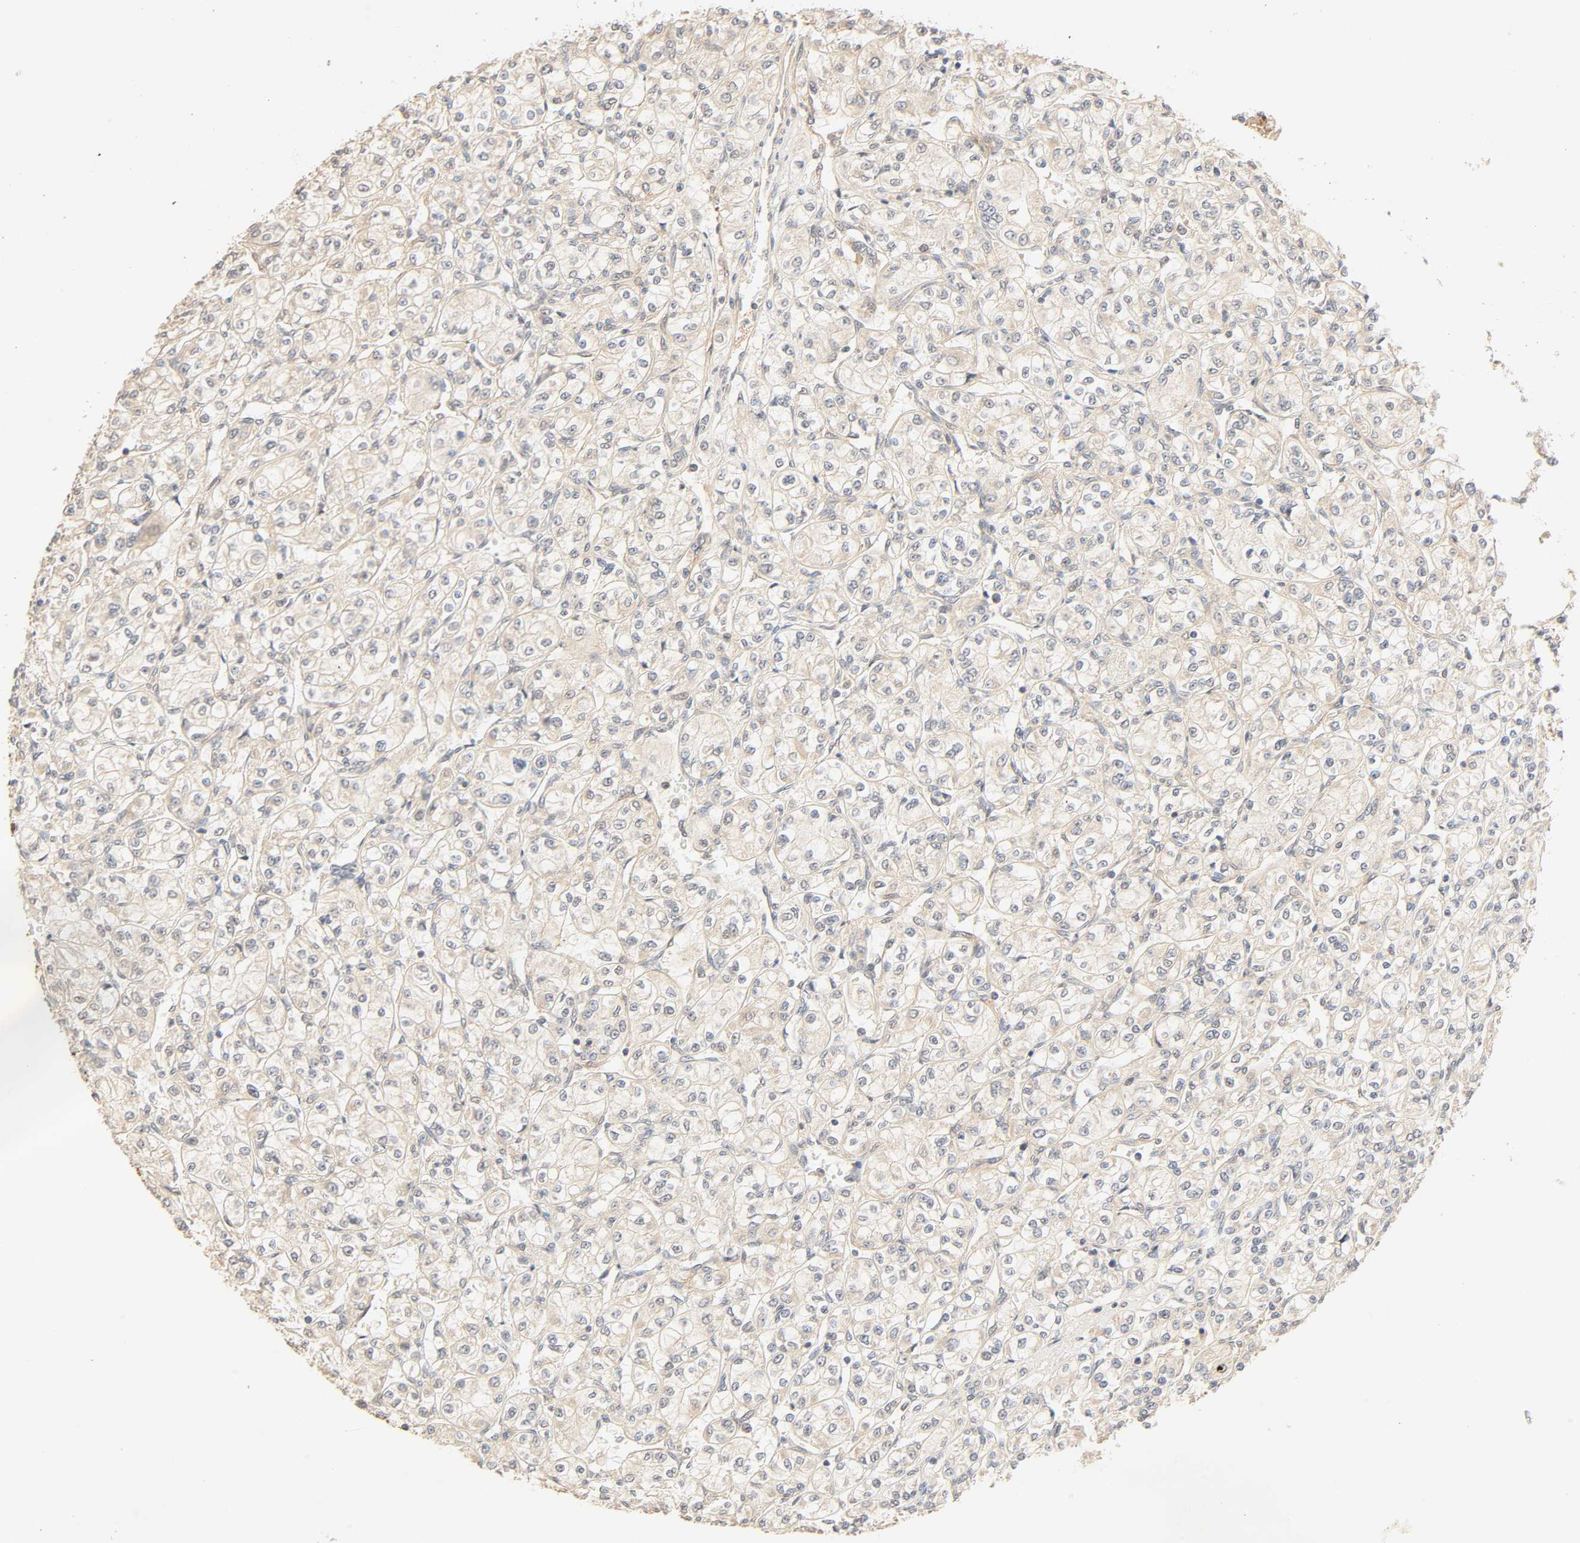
{"staining": {"intensity": "negative", "quantity": "none", "location": "none"}, "tissue": "renal cancer", "cell_type": "Tumor cells", "image_type": "cancer", "snomed": [{"axis": "morphology", "description": "Adenocarcinoma, NOS"}, {"axis": "topography", "description": "Kidney"}], "caption": "DAB immunohistochemical staining of adenocarcinoma (renal) displays no significant positivity in tumor cells.", "gene": "CACNA1G", "patient": {"sex": "male", "age": 77}}